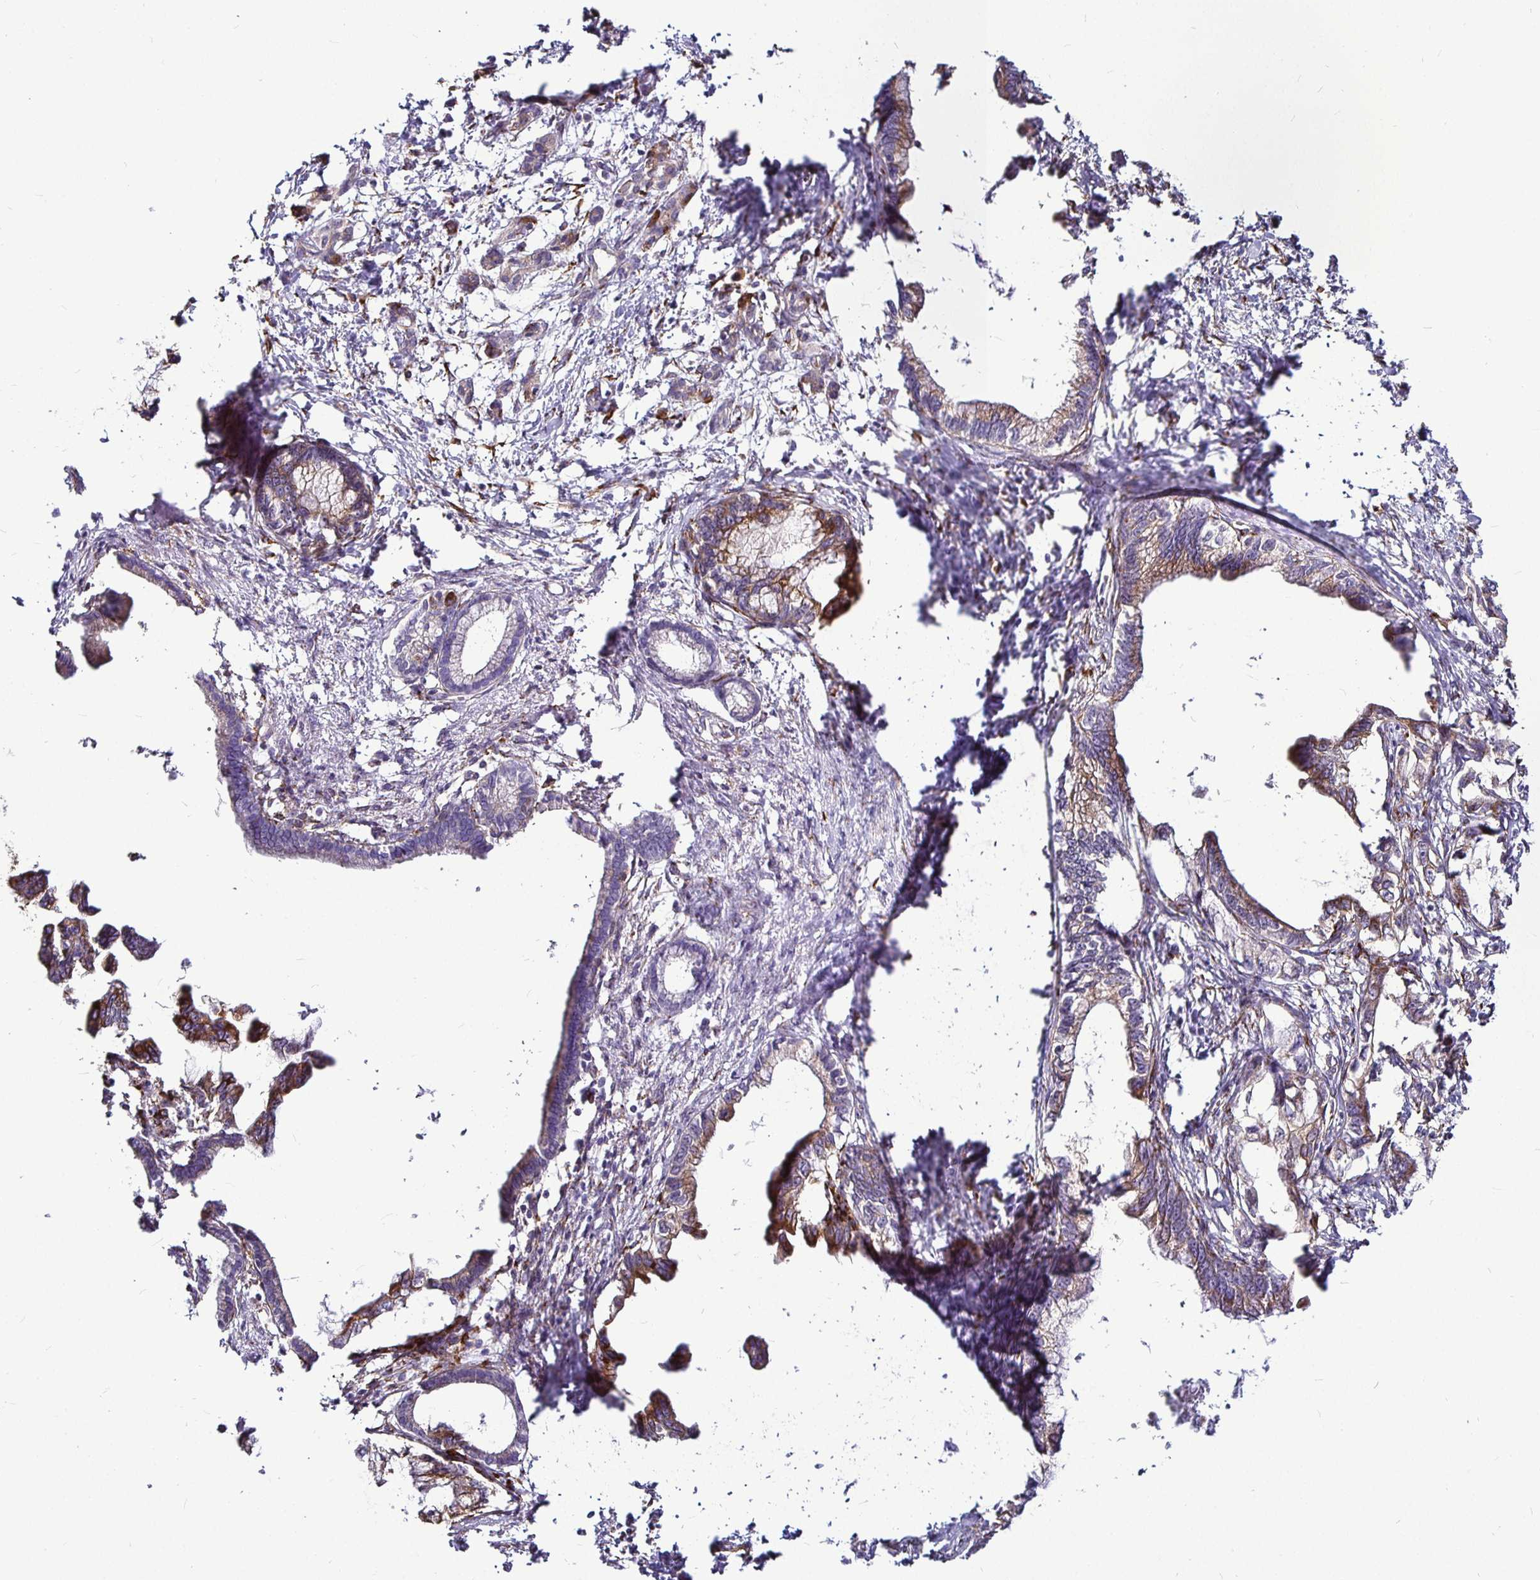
{"staining": {"intensity": "moderate", "quantity": "25%-75%", "location": "cytoplasmic/membranous"}, "tissue": "pancreatic cancer", "cell_type": "Tumor cells", "image_type": "cancer", "snomed": [{"axis": "morphology", "description": "Adenocarcinoma, NOS"}, {"axis": "topography", "description": "Pancreas"}], "caption": "Moderate cytoplasmic/membranous protein expression is seen in about 25%-75% of tumor cells in adenocarcinoma (pancreatic). (DAB (3,3'-diaminobenzidine) IHC with brightfield microscopy, high magnification).", "gene": "P4HA2", "patient": {"sex": "male", "age": 61}}